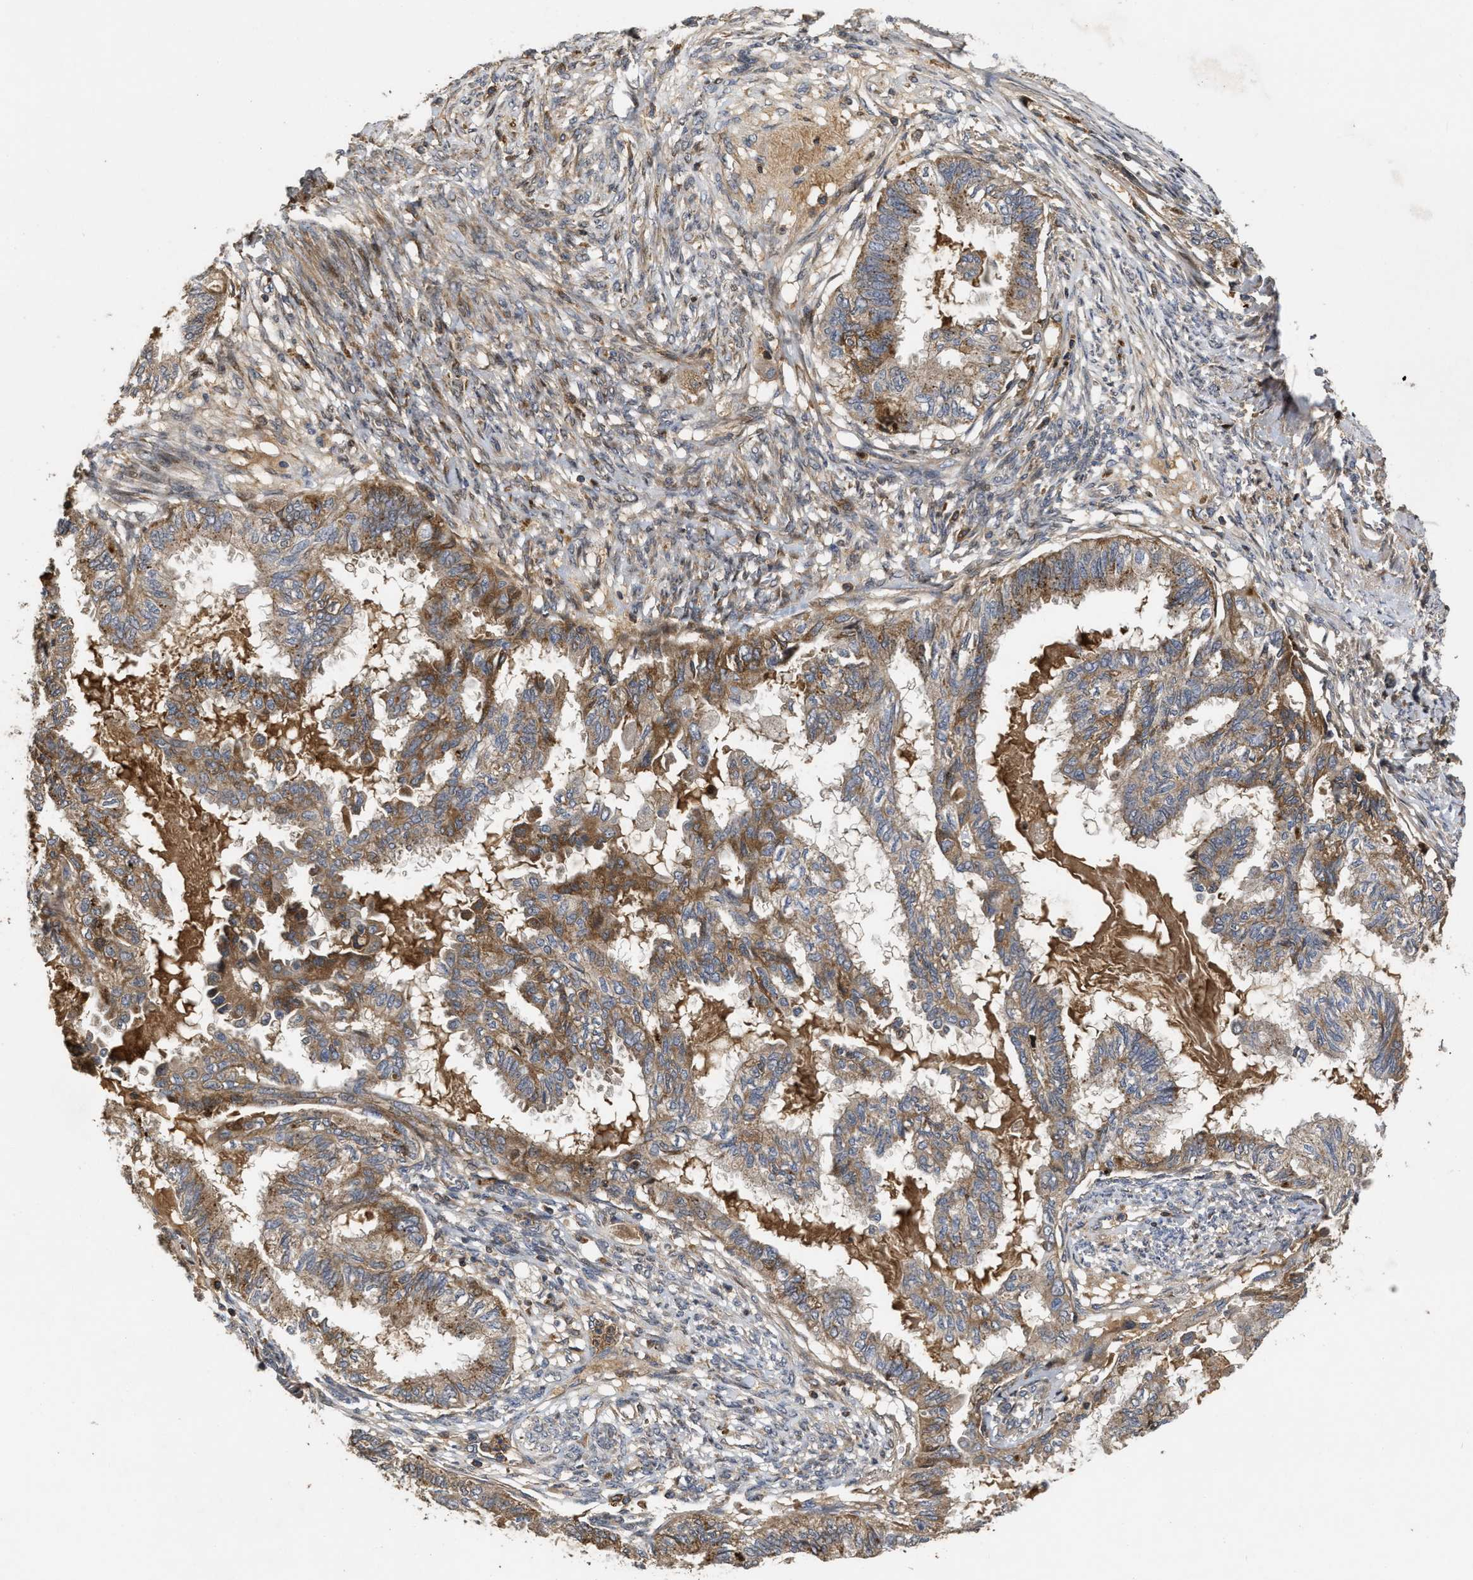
{"staining": {"intensity": "moderate", "quantity": ">75%", "location": "cytoplasmic/membranous"}, "tissue": "cervical cancer", "cell_type": "Tumor cells", "image_type": "cancer", "snomed": [{"axis": "morphology", "description": "Normal tissue, NOS"}, {"axis": "morphology", "description": "Adenocarcinoma, NOS"}, {"axis": "topography", "description": "Cervix"}, {"axis": "topography", "description": "Endometrium"}], "caption": "The micrograph exhibits a brown stain indicating the presence of a protein in the cytoplasmic/membranous of tumor cells in cervical cancer (adenocarcinoma).", "gene": "CBR3", "patient": {"sex": "female", "age": 86}}